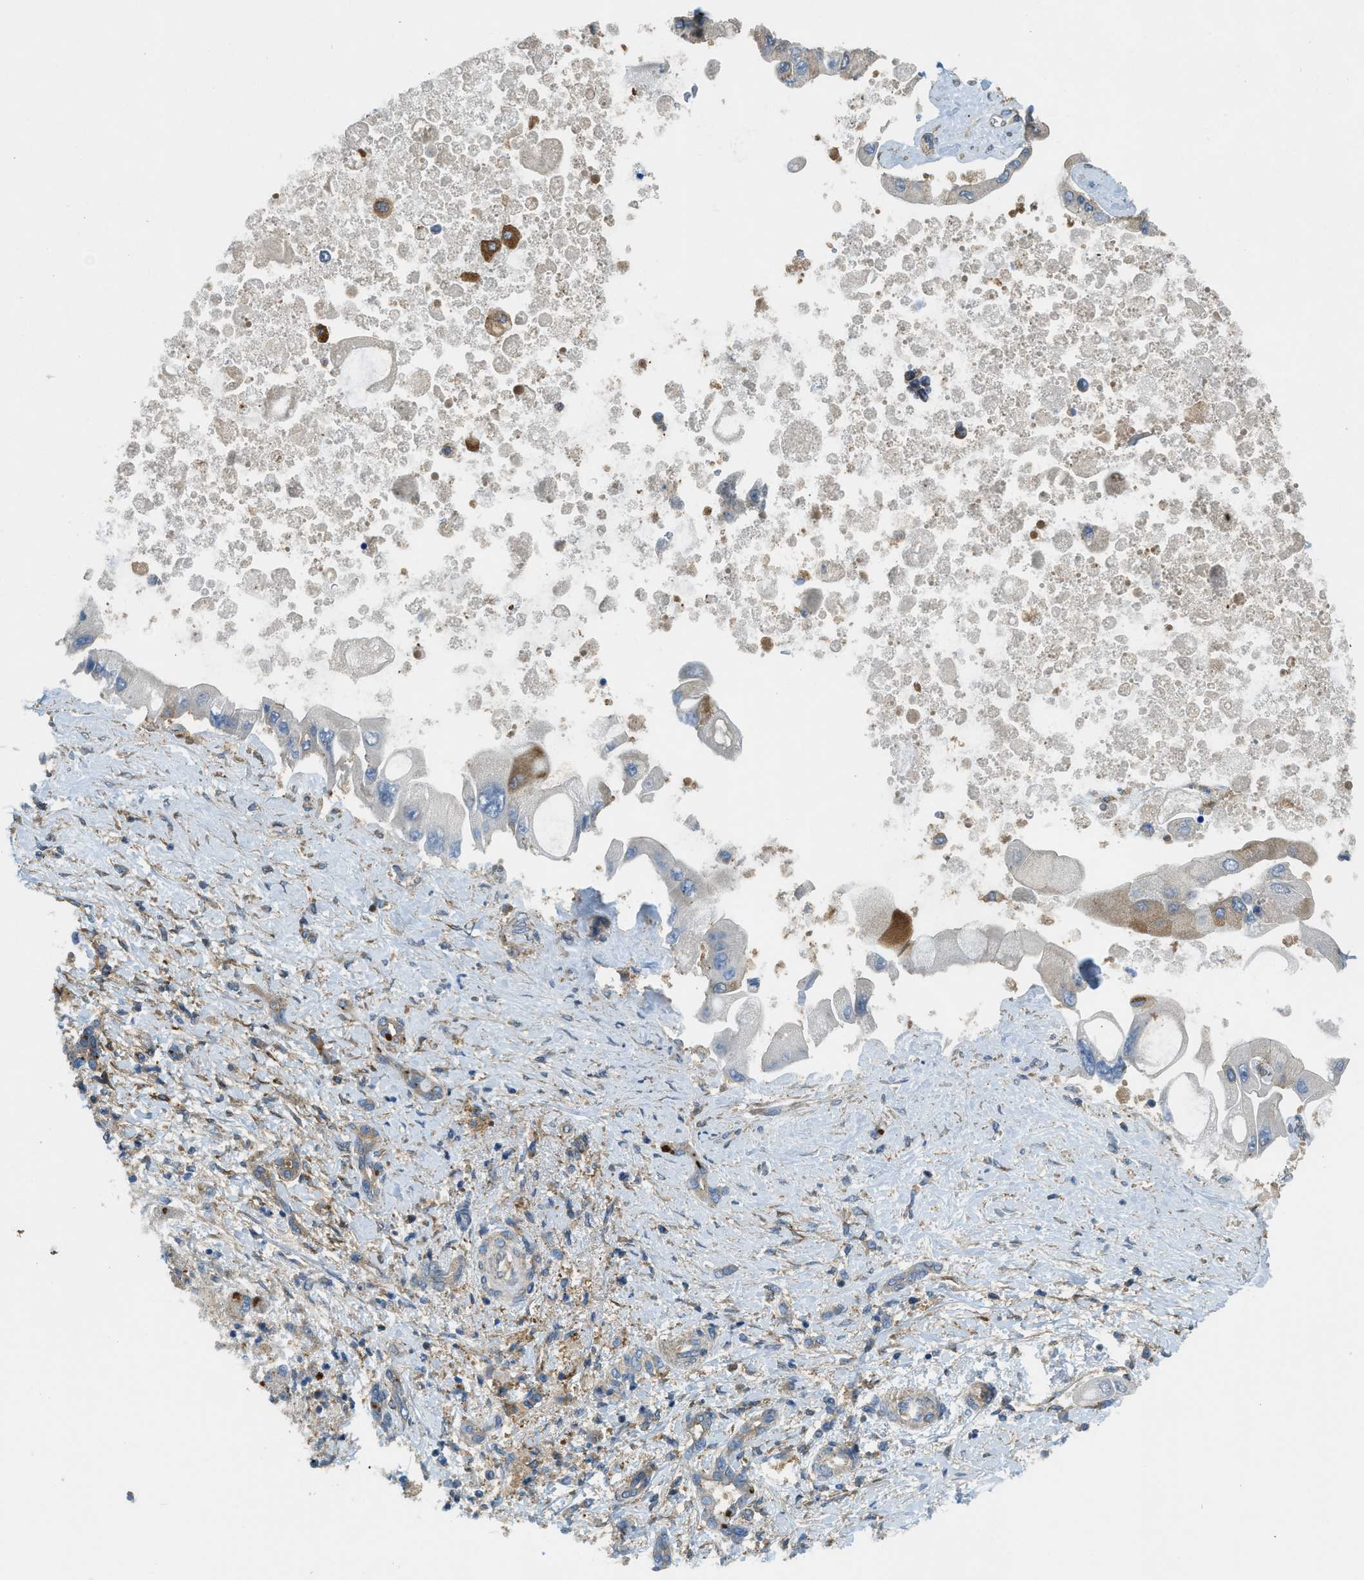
{"staining": {"intensity": "moderate", "quantity": "<25%", "location": "cytoplasmic/membranous"}, "tissue": "liver cancer", "cell_type": "Tumor cells", "image_type": "cancer", "snomed": [{"axis": "morphology", "description": "Cholangiocarcinoma"}, {"axis": "topography", "description": "Liver"}], "caption": "Protein staining shows moderate cytoplasmic/membranous expression in about <25% of tumor cells in liver cancer (cholangiocarcinoma). (DAB = brown stain, brightfield microscopy at high magnification).", "gene": "BAG4", "patient": {"sex": "male", "age": 50}}